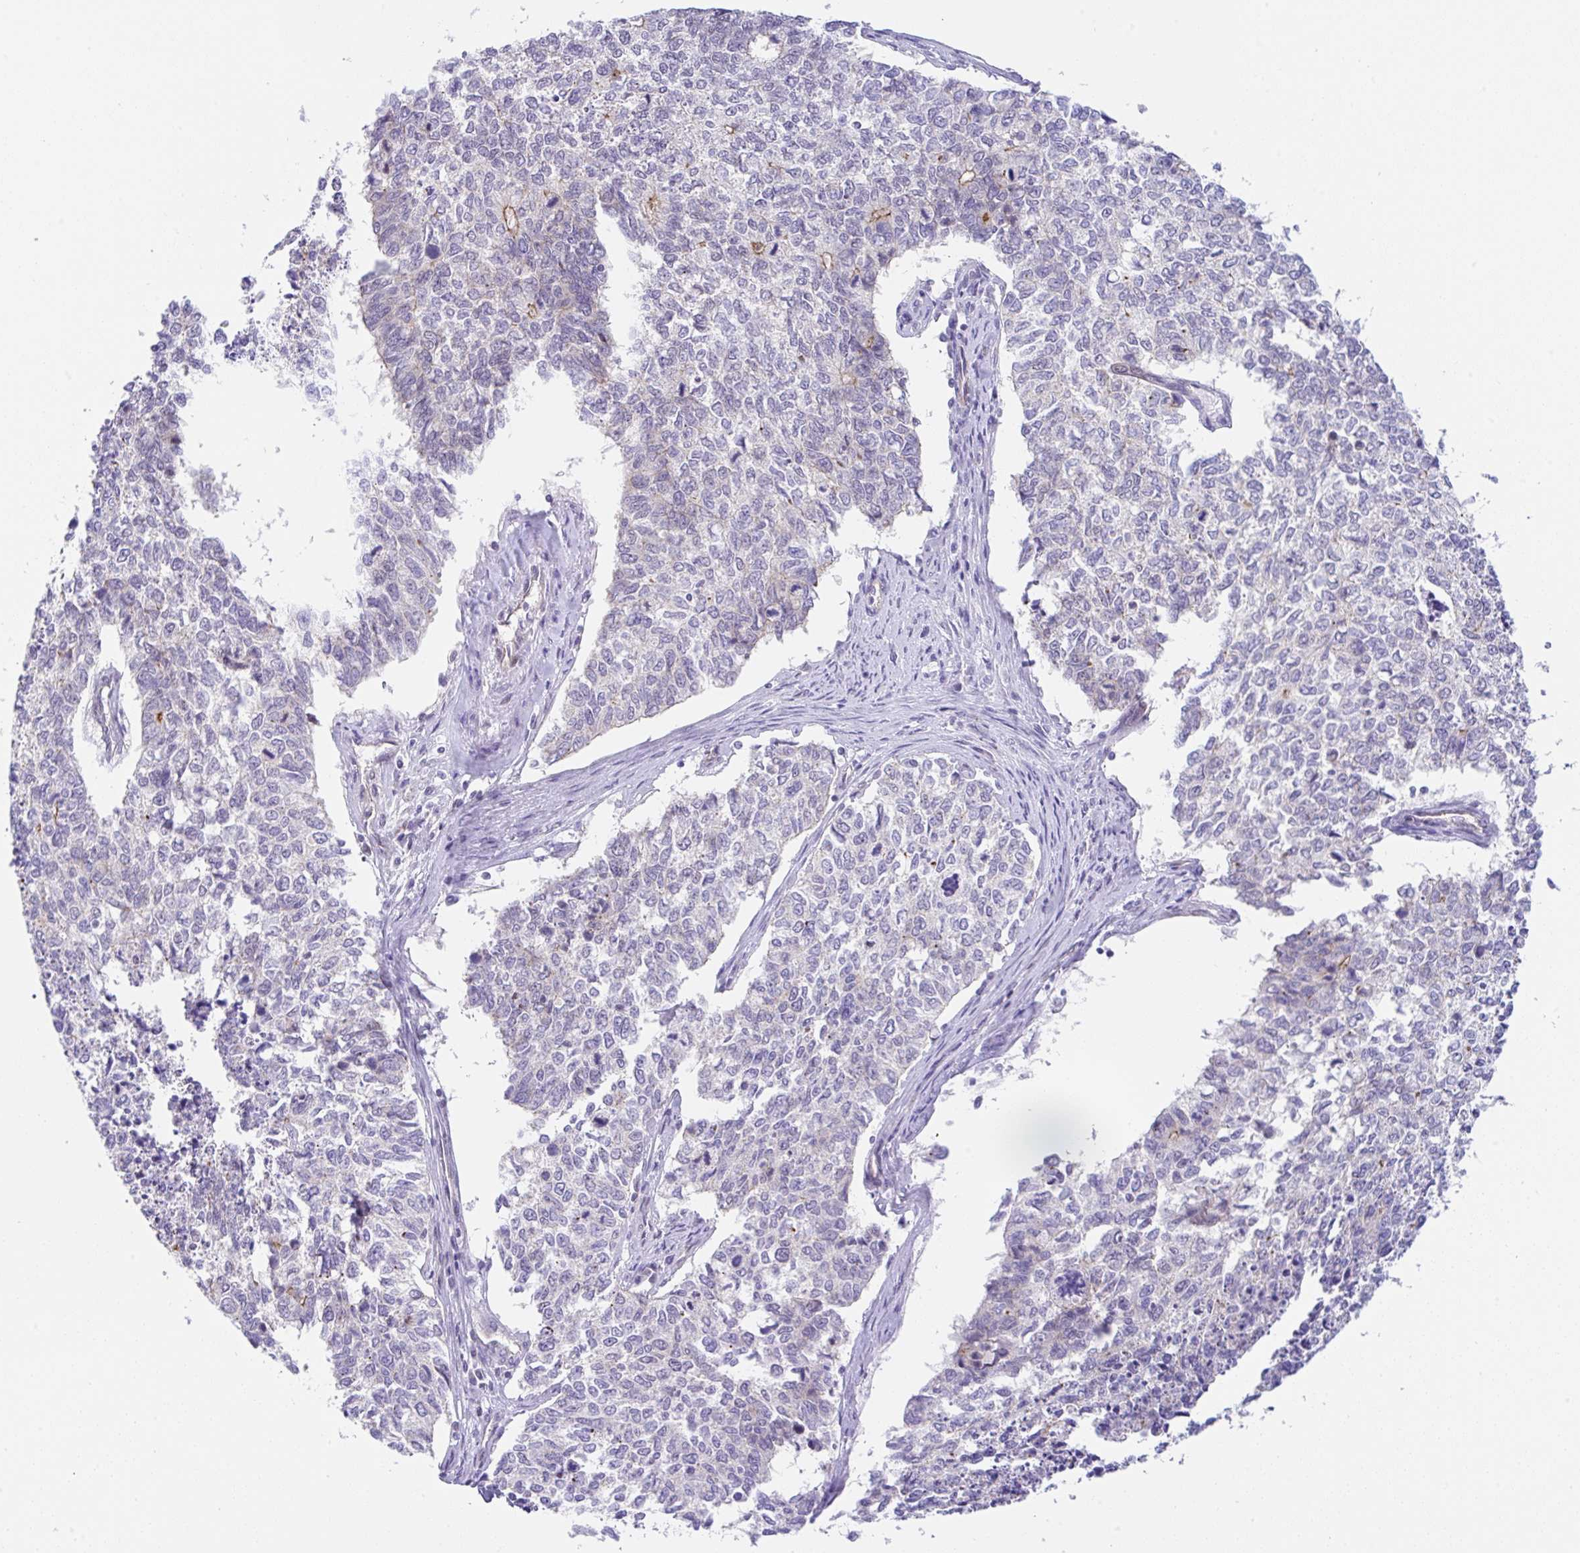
{"staining": {"intensity": "negative", "quantity": "none", "location": "none"}, "tissue": "cervical cancer", "cell_type": "Tumor cells", "image_type": "cancer", "snomed": [{"axis": "morphology", "description": "Adenocarcinoma, NOS"}, {"axis": "topography", "description": "Cervix"}], "caption": "Tumor cells show no significant staining in cervical cancer. The staining was performed using DAB (3,3'-diaminobenzidine) to visualize the protein expression in brown, while the nuclei were stained in blue with hematoxylin (Magnification: 20x).", "gene": "CGNL1", "patient": {"sex": "female", "age": 63}}